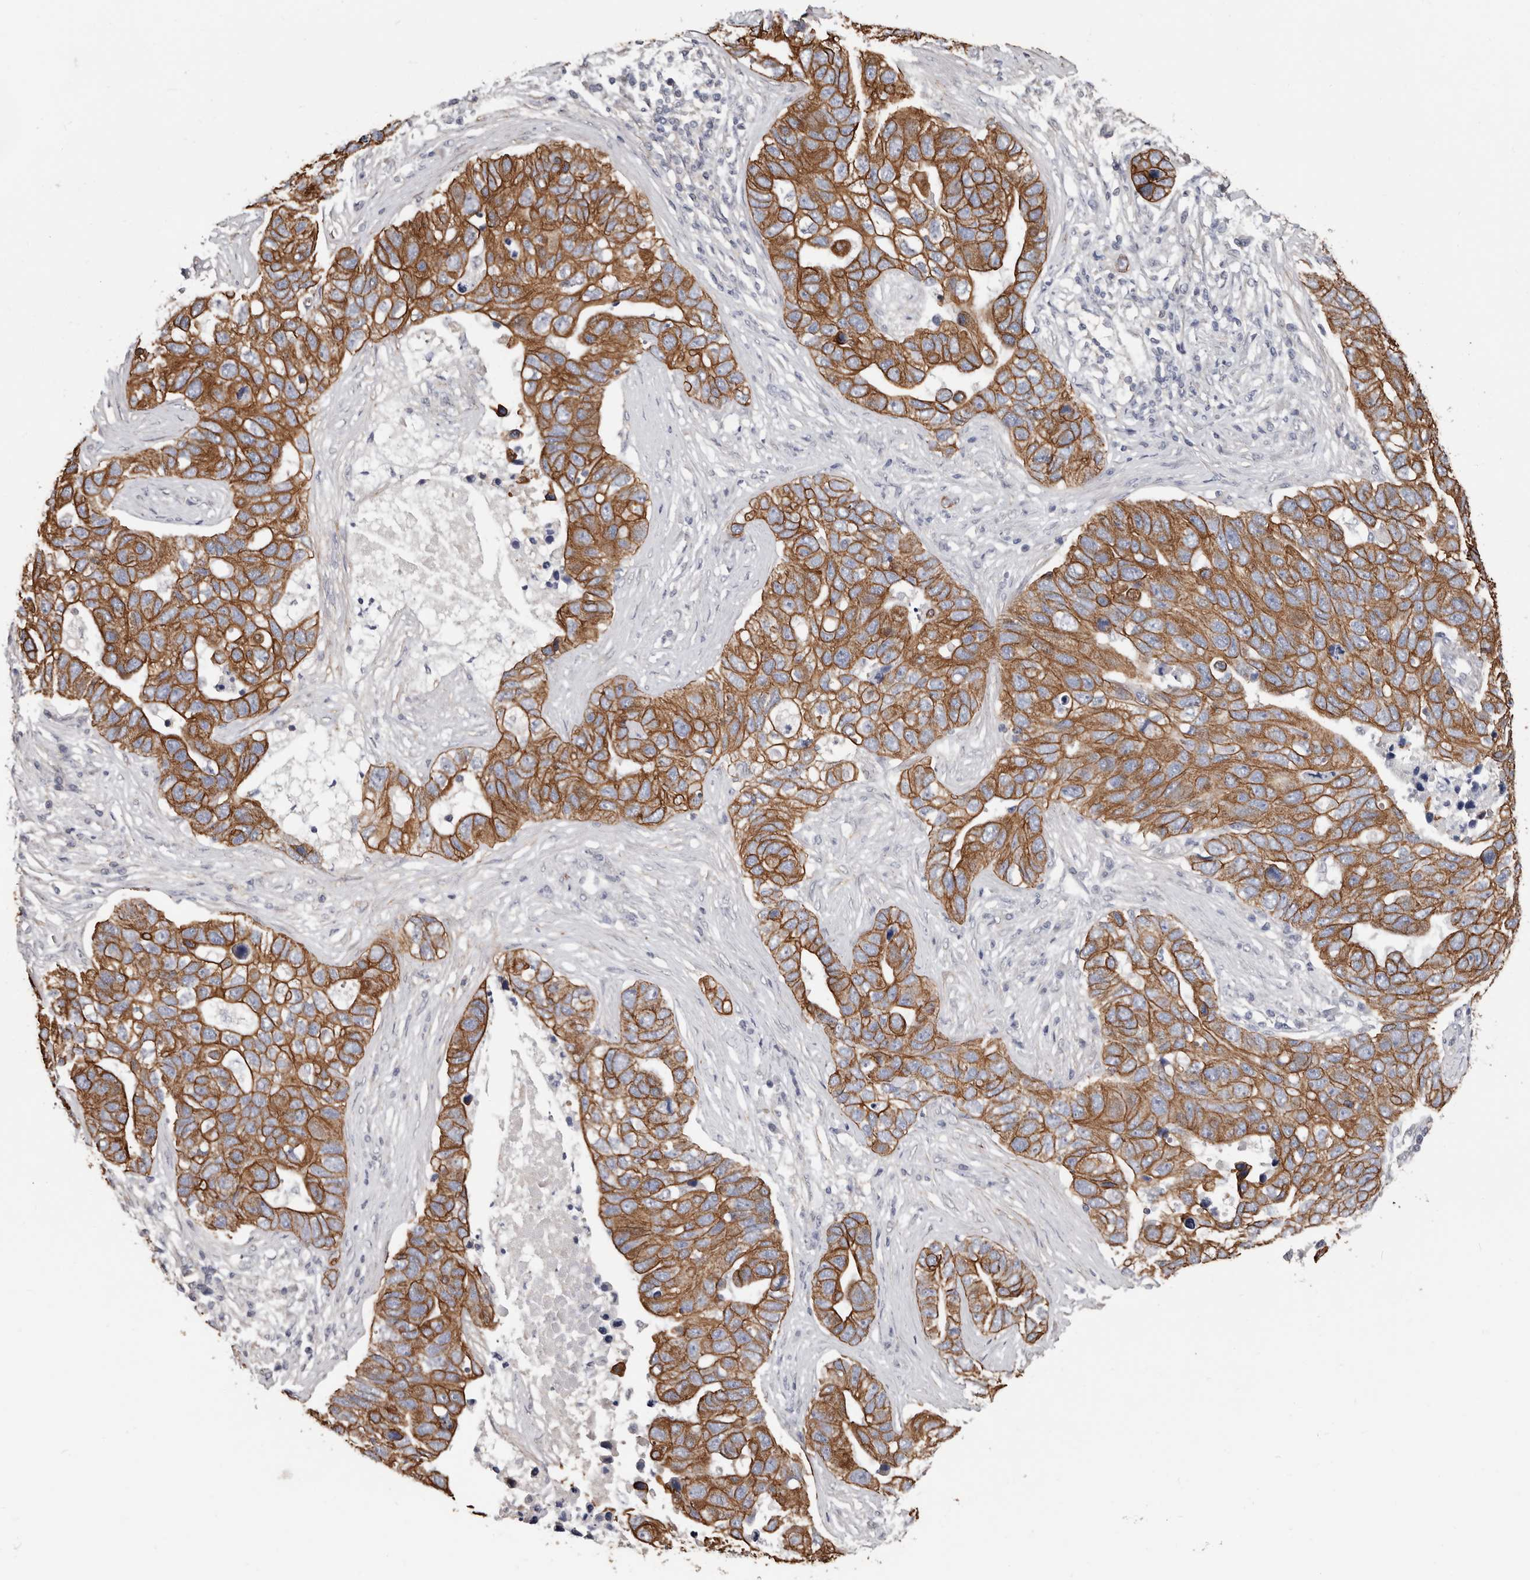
{"staining": {"intensity": "strong", "quantity": ">75%", "location": "cytoplasmic/membranous"}, "tissue": "pancreatic cancer", "cell_type": "Tumor cells", "image_type": "cancer", "snomed": [{"axis": "morphology", "description": "Adenocarcinoma, NOS"}, {"axis": "topography", "description": "Pancreas"}], "caption": "Tumor cells exhibit high levels of strong cytoplasmic/membranous staining in approximately >75% of cells in human pancreatic cancer (adenocarcinoma).", "gene": "MRPL18", "patient": {"sex": "female", "age": 61}}